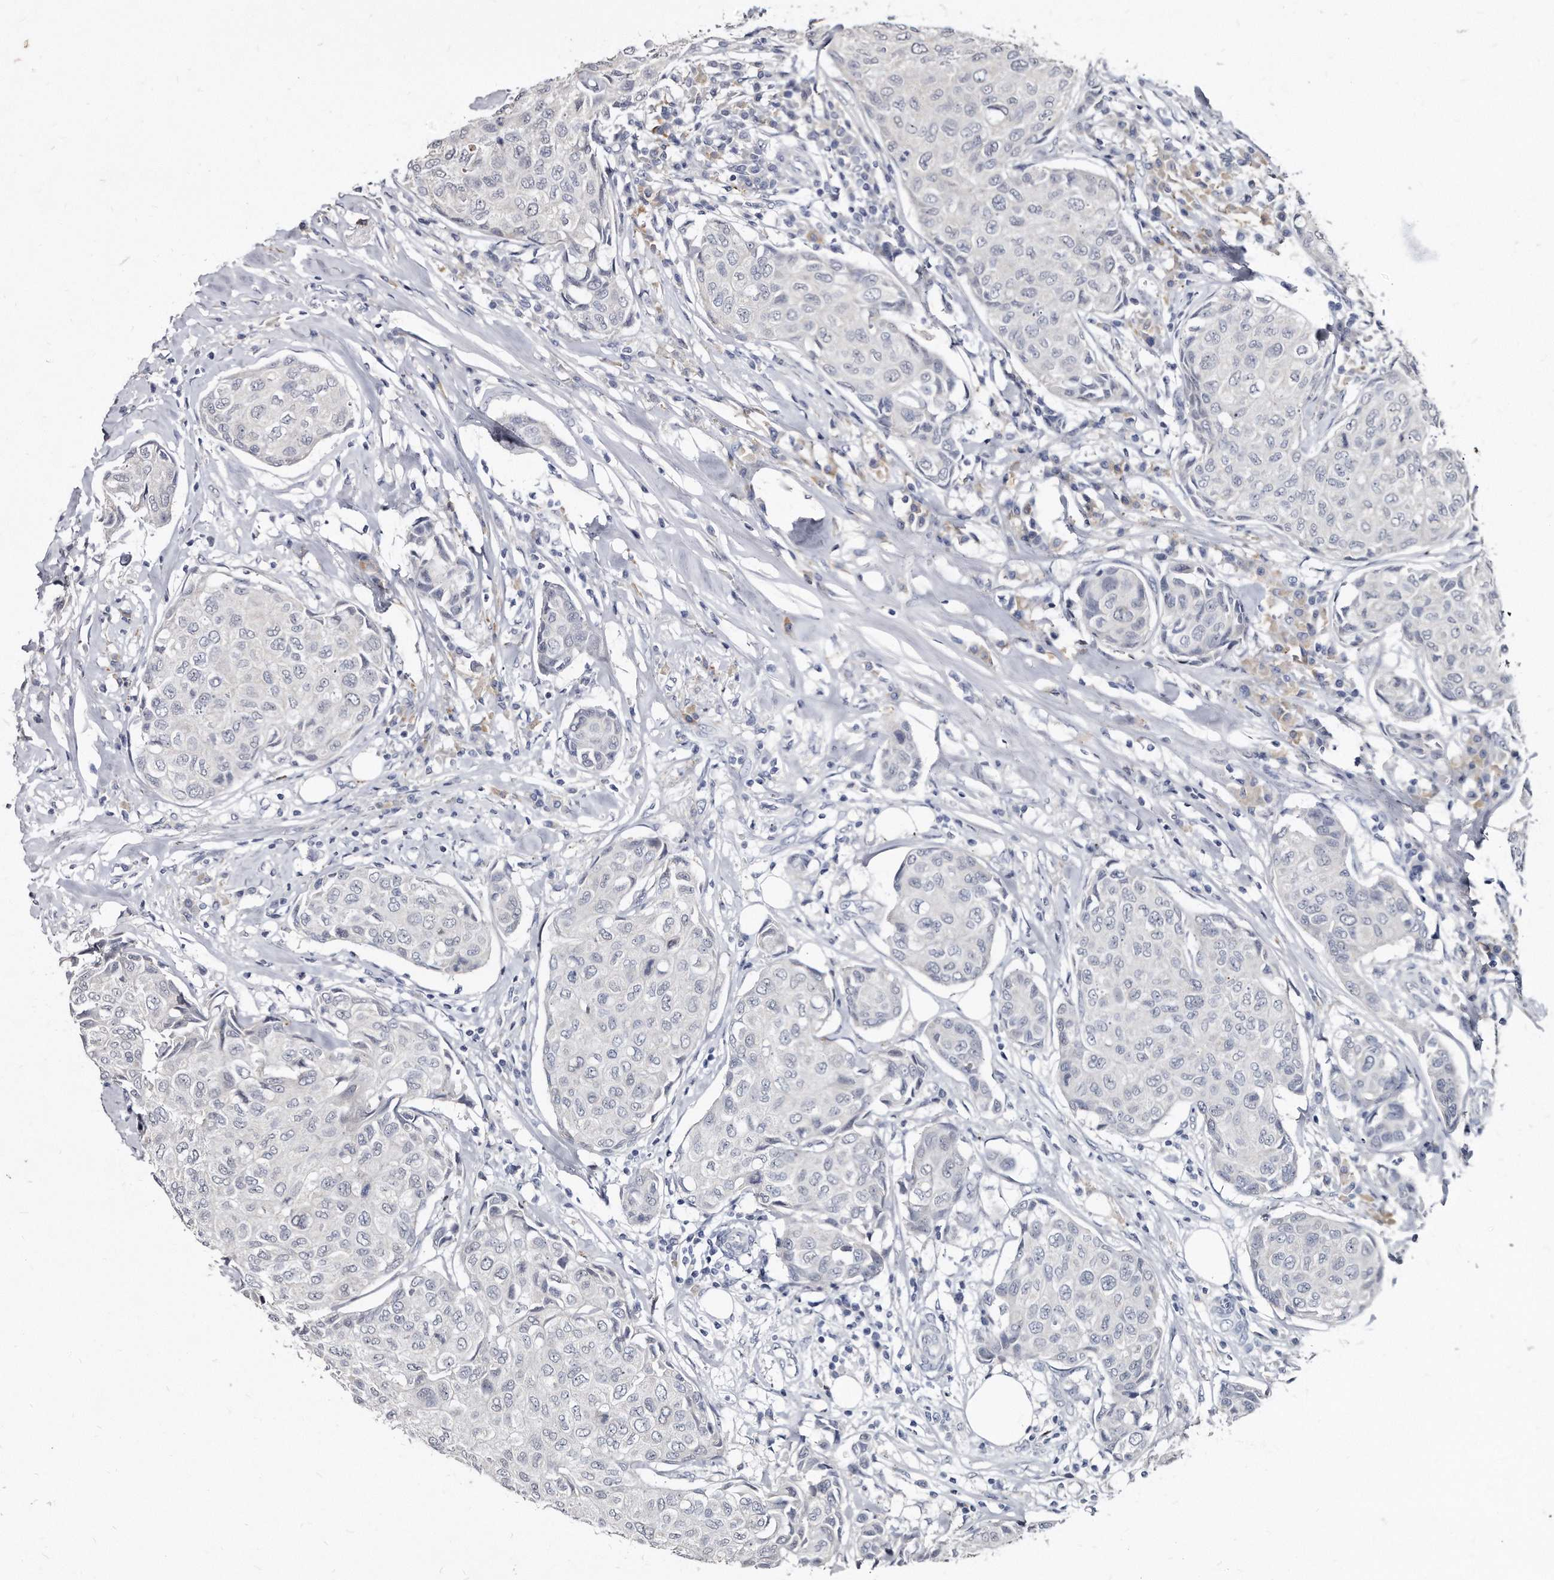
{"staining": {"intensity": "negative", "quantity": "none", "location": "none"}, "tissue": "breast cancer", "cell_type": "Tumor cells", "image_type": "cancer", "snomed": [{"axis": "morphology", "description": "Duct carcinoma"}, {"axis": "topography", "description": "Breast"}], "caption": "Image shows no protein expression in tumor cells of breast infiltrating ductal carcinoma tissue.", "gene": "KLHDC3", "patient": {"sex": "female", "age": 80}}